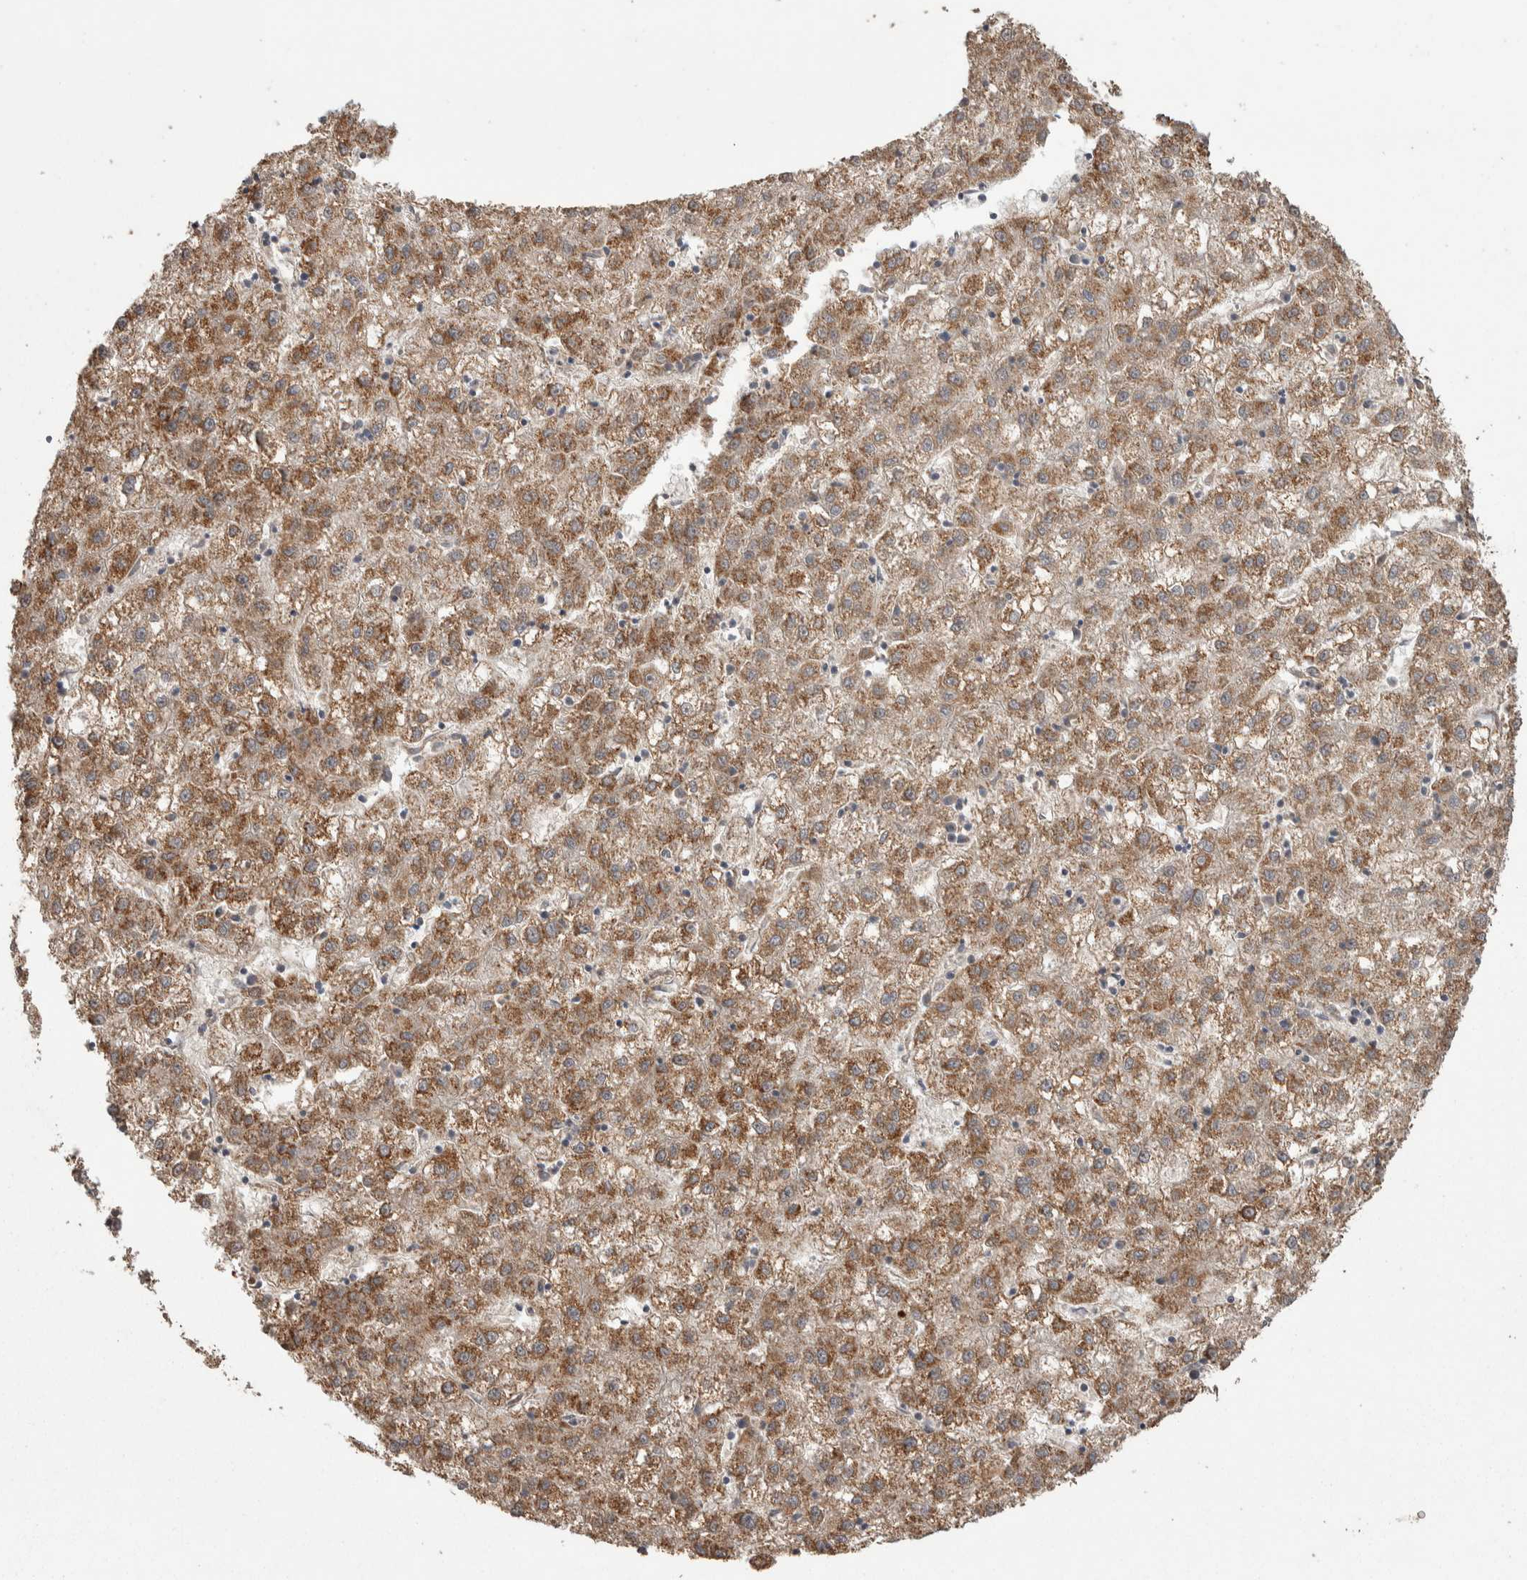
{"staining": {"intensity": "moderate", "quantity": ">75%", "location": "cytoplasmic/membranous"}, "tissue": "liver cancer", "cell_type": "Tumor cells", "image_type": "cancer", "snomed": [{"axis": "morphology", "description": "Carcinoma, Hepatocellular, NOS"}, {"axis": "topography", "description": "Liver"}], "caption": "Hepatocellular carcinoma (liver) tissue demonstrates moderate cytoplasmic/membranous expression in about >75% of tumor cells, visualized by immunohistochemistry.", "gene": "SCO1", "patient": {"sex": "male", "age": 72}}